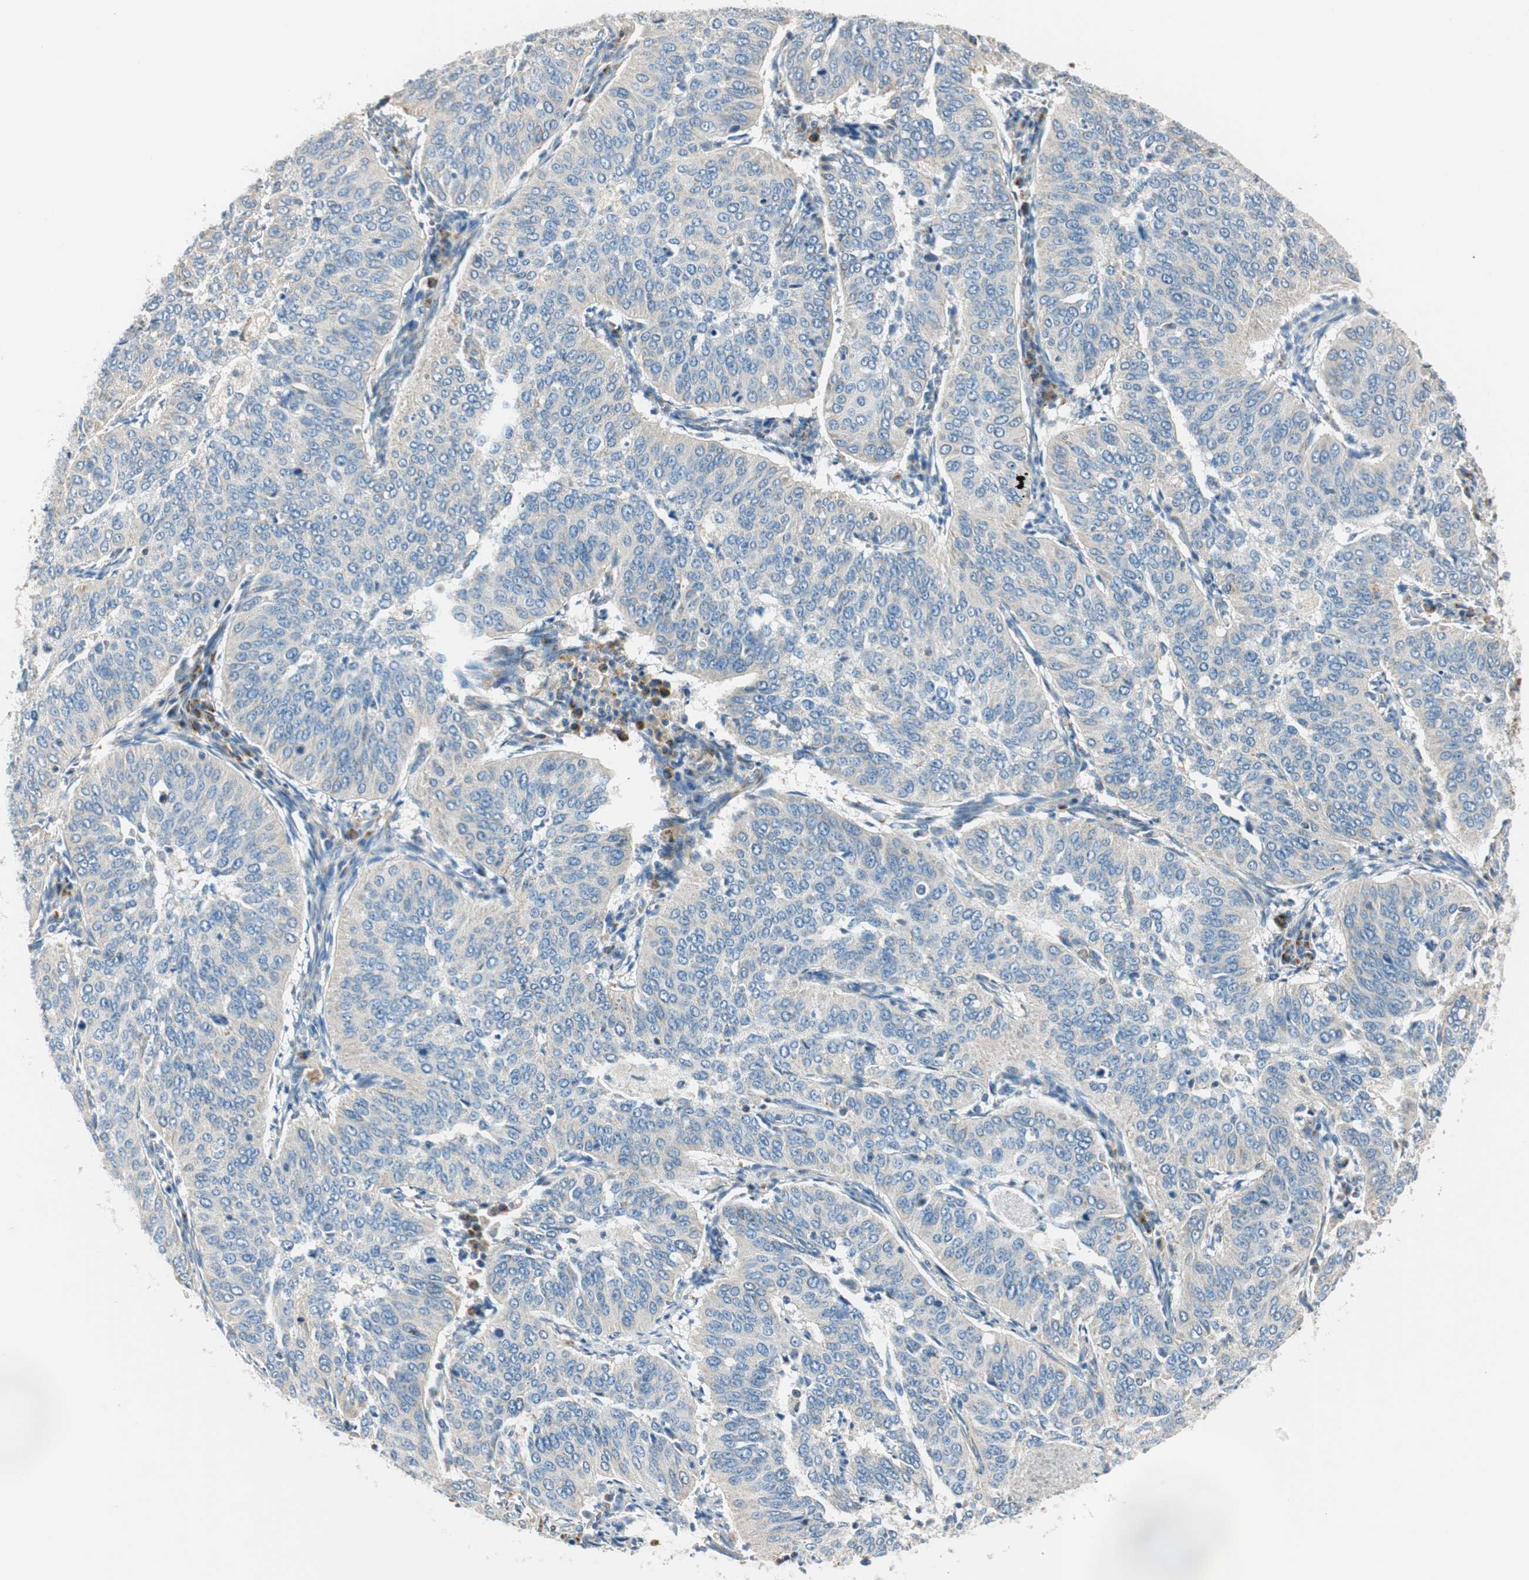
{"staining": {"intensity": "weak", "quantity": "<25%", "location": "cytoplasmic/membranous"}, "tissue": "cervical cancer", "cell_type": "Tumor cells", "image_type": "cancer", "snomed": [{"axis": "morphology", "description": "Normal tissue, NOS"}, {"axis": "morphology", "description": "Squamous cell carcinoma, NOS"}, {"axis": "topography", "description": "Cervix"}], "caption": "DAB immunohistochemical staining of cervical cancer reveals no significant positivity in tumor cells.", "gene": "RORB", "patient": {"sex": "female", "age": 39}}